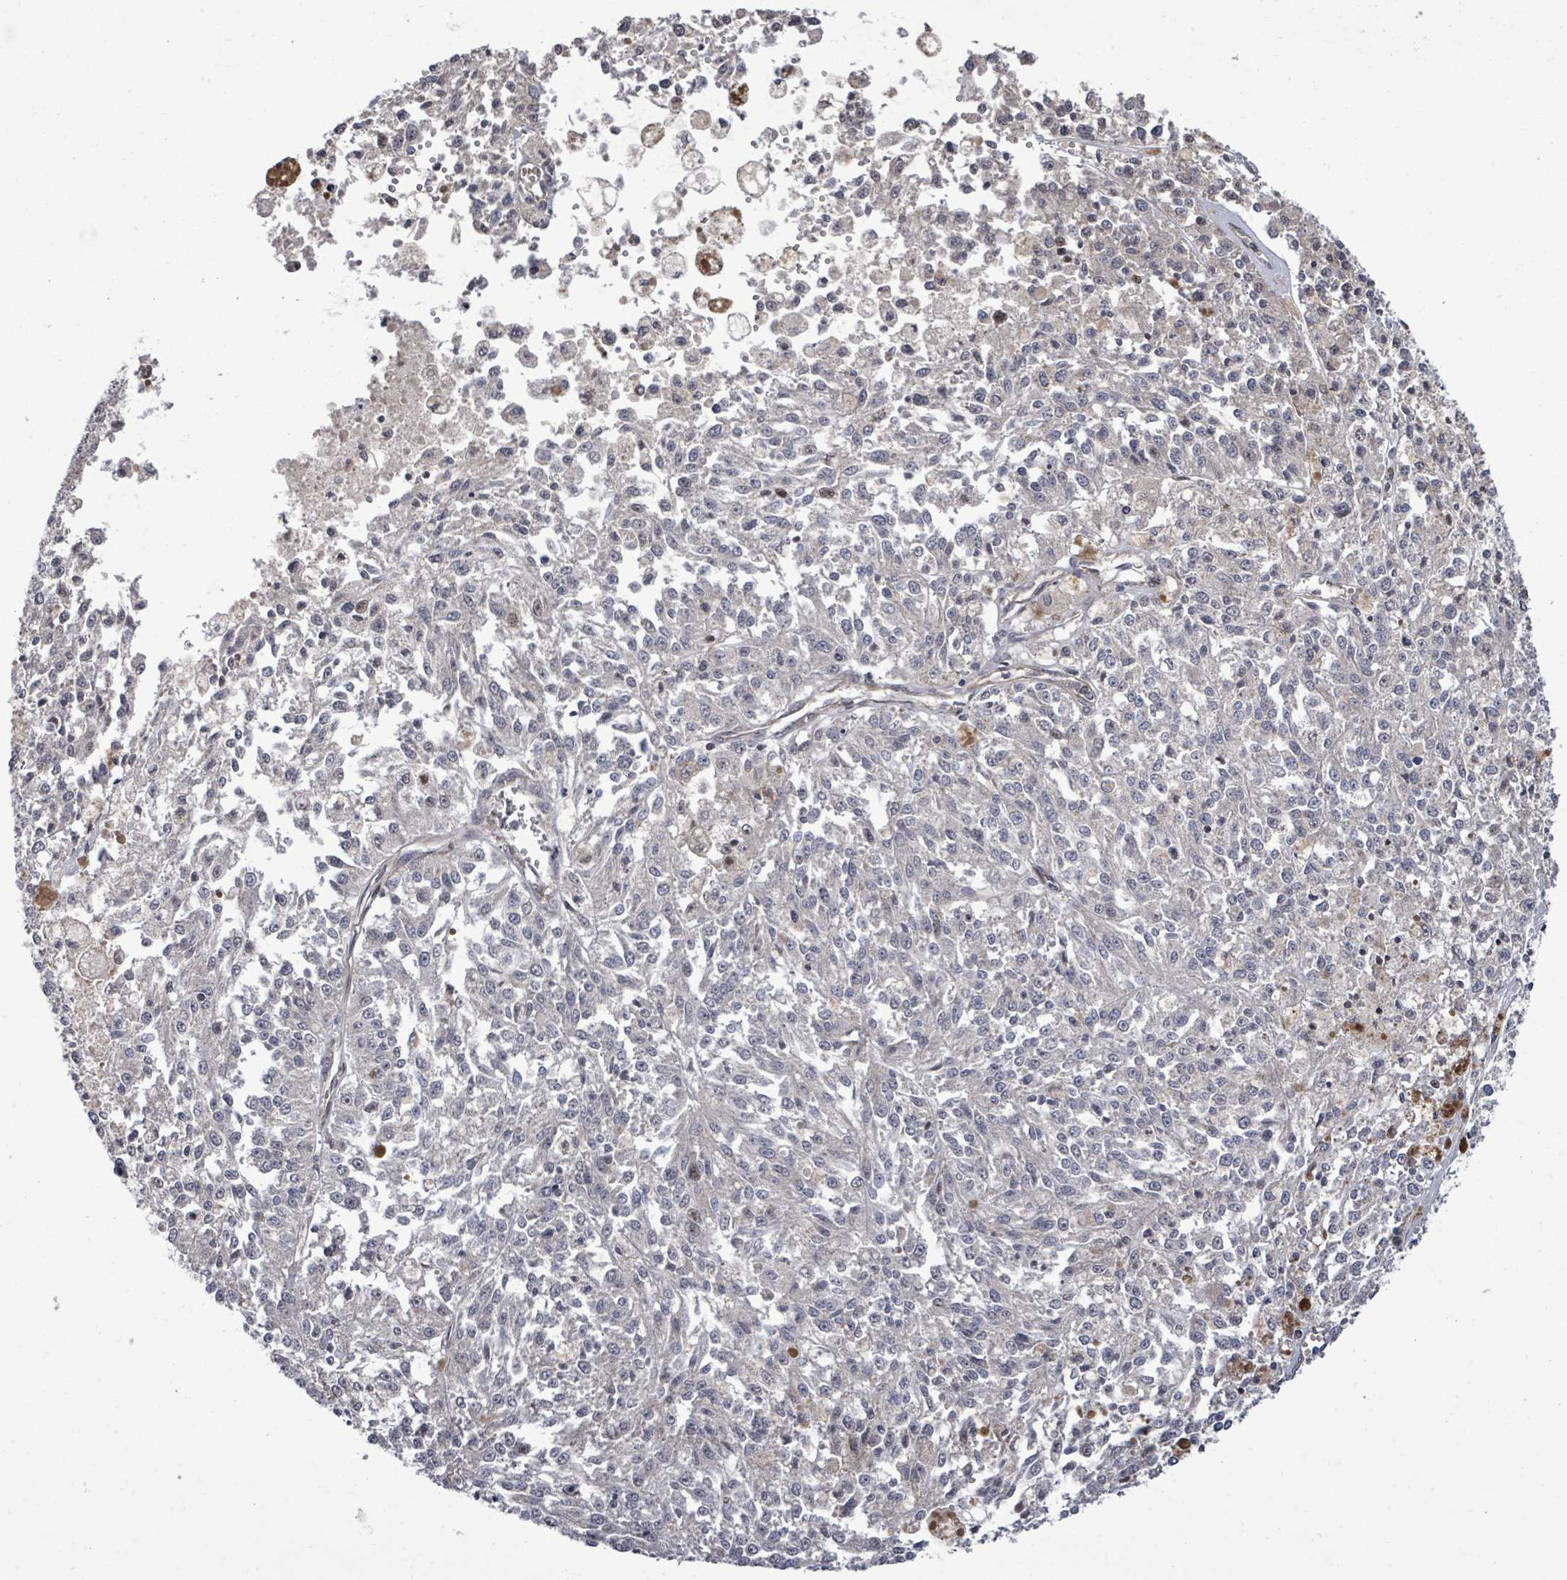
{"staining": {"intensity": "negative", "quantity": "none", "location": "none"}, "tissue": "melanoma", "cell_type": "Tumor cells", "image_type": "cancer", "snomed": [{"axis": "morphology", "description": "Malignant melanoma, NOS"}, {"axis": "topography", "description": "Skin"}], "caption": "The immunohistochemistry (IHC) histopathology image has no significant expression in tumor cells of melanoma tissue. Nuclei are stained in blue.", "gene": "KRTAP27-1", "patient": {"sex": "female", "age": 64}}